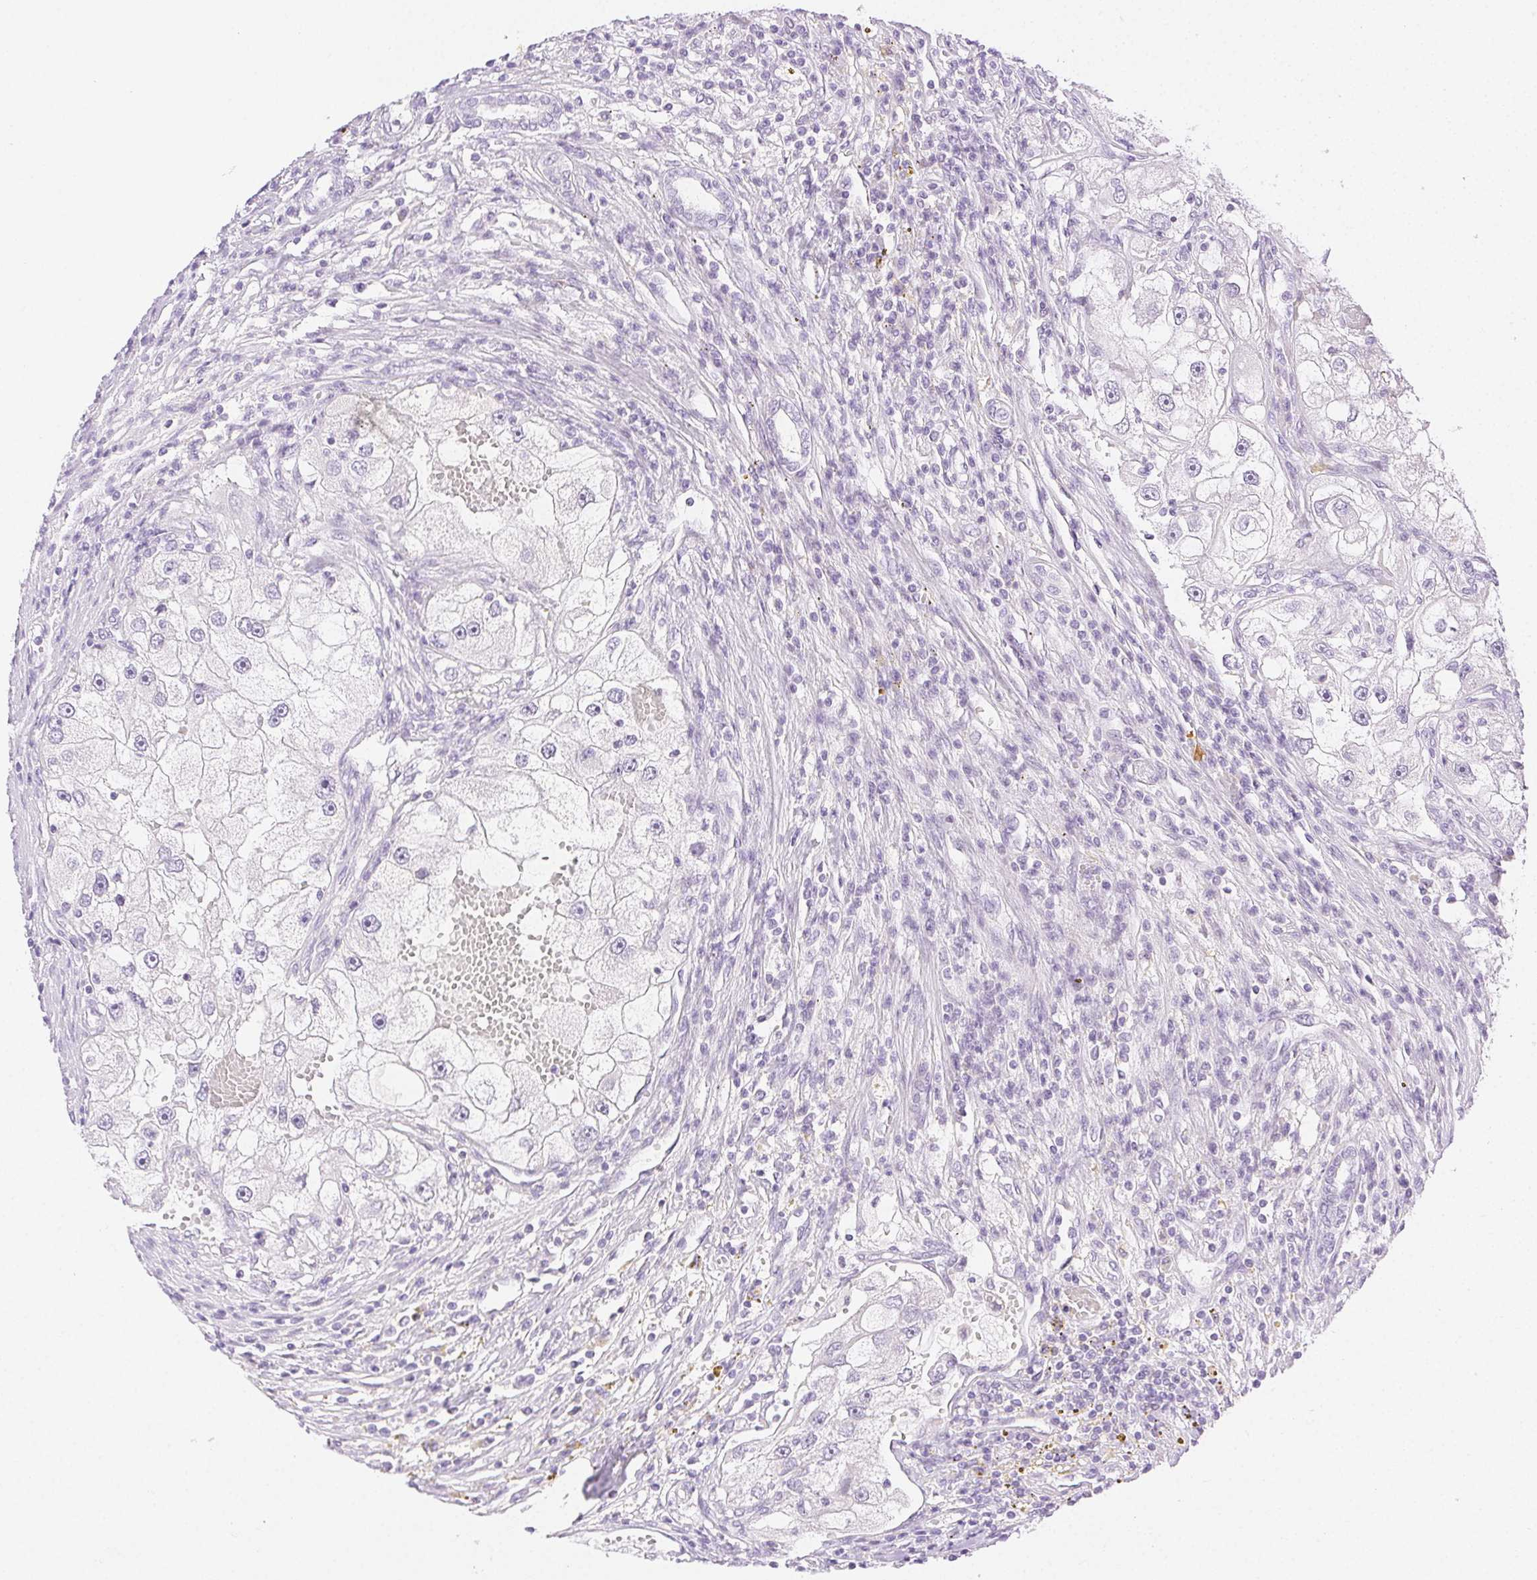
{"staining": {"intensity": "negative", "quantity": "none", "location": "none"}, "tissue": "renal cancer", "cell_type": "Tumor cells", "image_type": "cancer", "snomed": [{"axis": "morphology", "description": "Adenocarcinoma, NOS"}, {"axis": "topography", "description": "Kidney"}], "caption": "The IHC micrograph has no significant staining in tumor cells of adenocarcinoma (renal) tissue.", "gene": "SPACA4", "patient": {"sex": "male", "age": 63}}